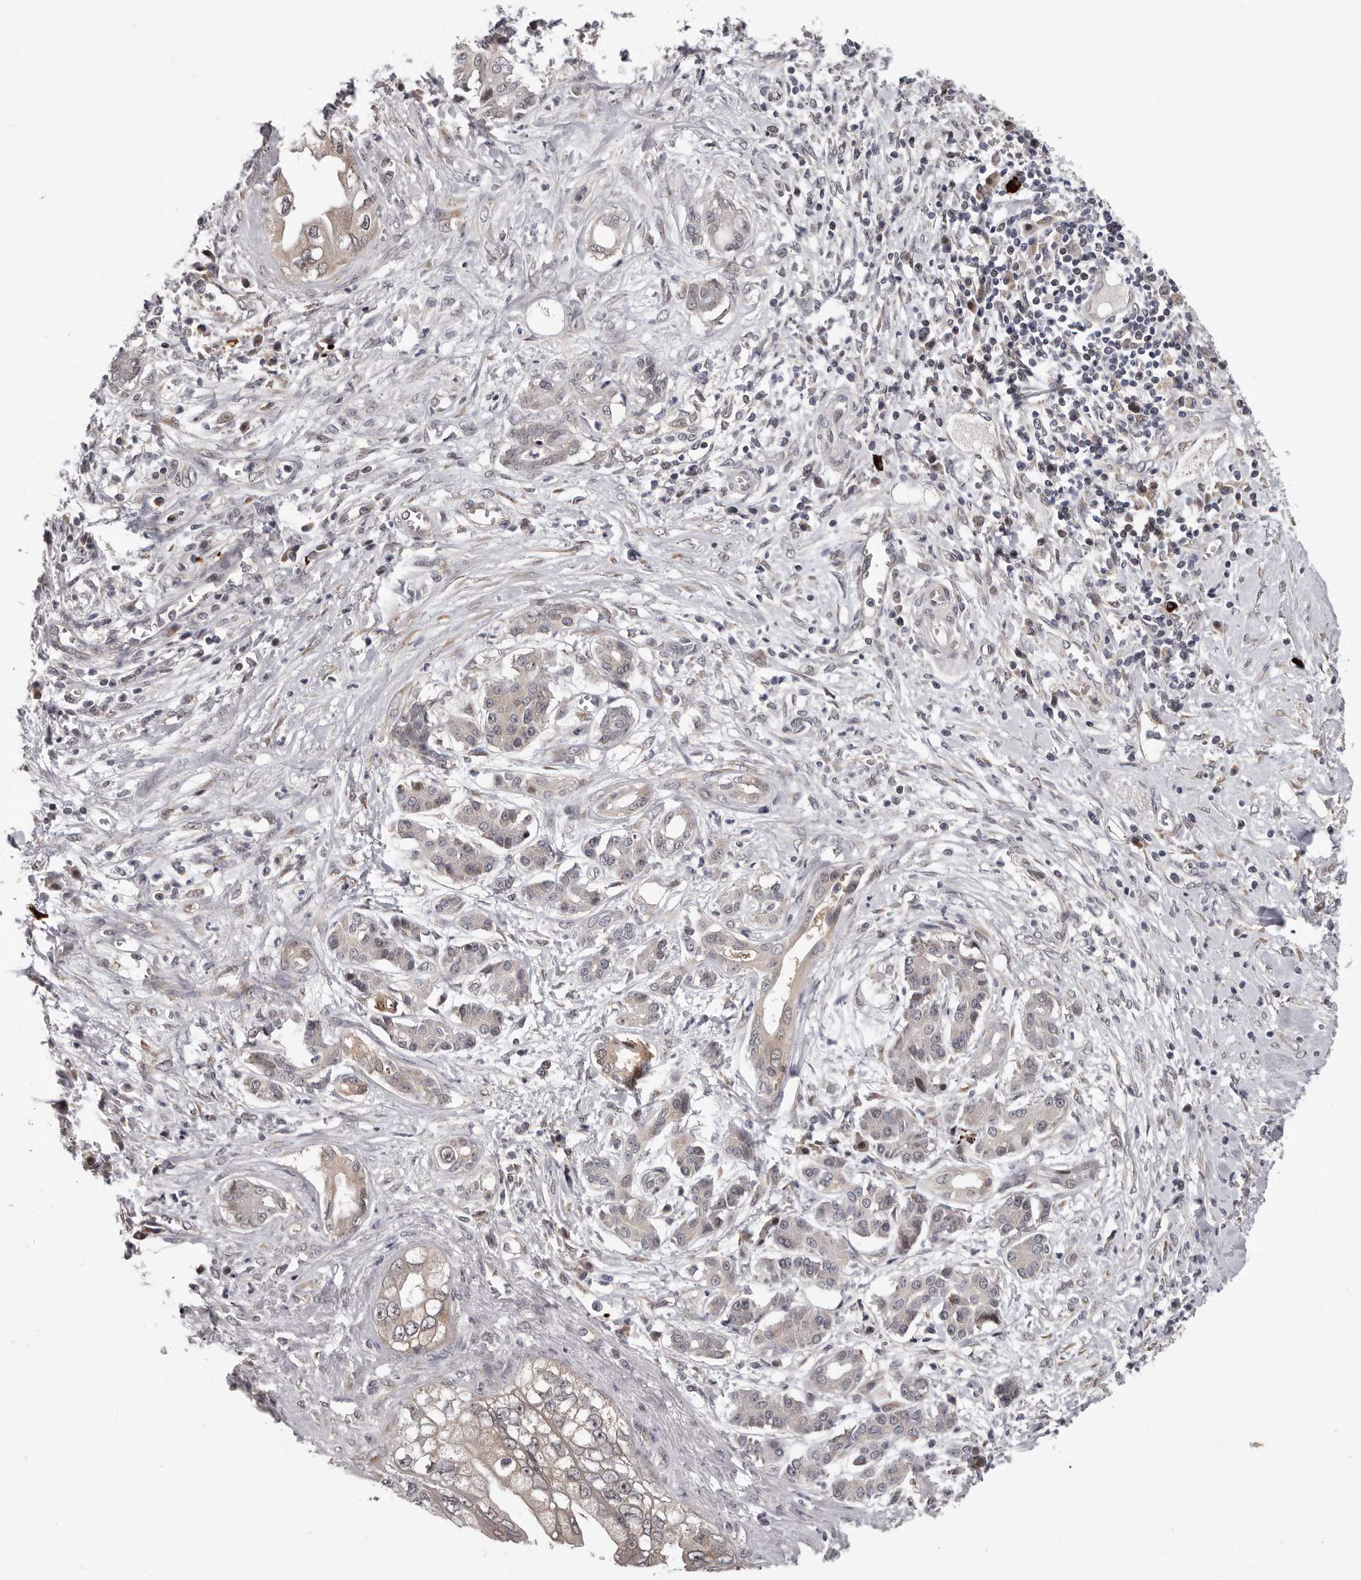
{"staining": {"intensity": "weak", "quantity": "25%-75%", "location": "cytoplasmic/membranous,nuclear"}, "tissue": "pancreatic cancer", "cell_type": "Tumor cells", "image_type": "cancer", "snomed": [{"axis": "morphology", "description": "Adenocarcinoma, NOS"}, {"axis": "topography", "description": "Pancreas"}], "caption": "Protein staining shows weak cytoplasmic/membranous and nuclear staining in about 25%-75% of tumor cells in pancreatic cancer (adenocarcinoma).", "gene": "MED8", "patient": {"sex": "female", "age": 56}}